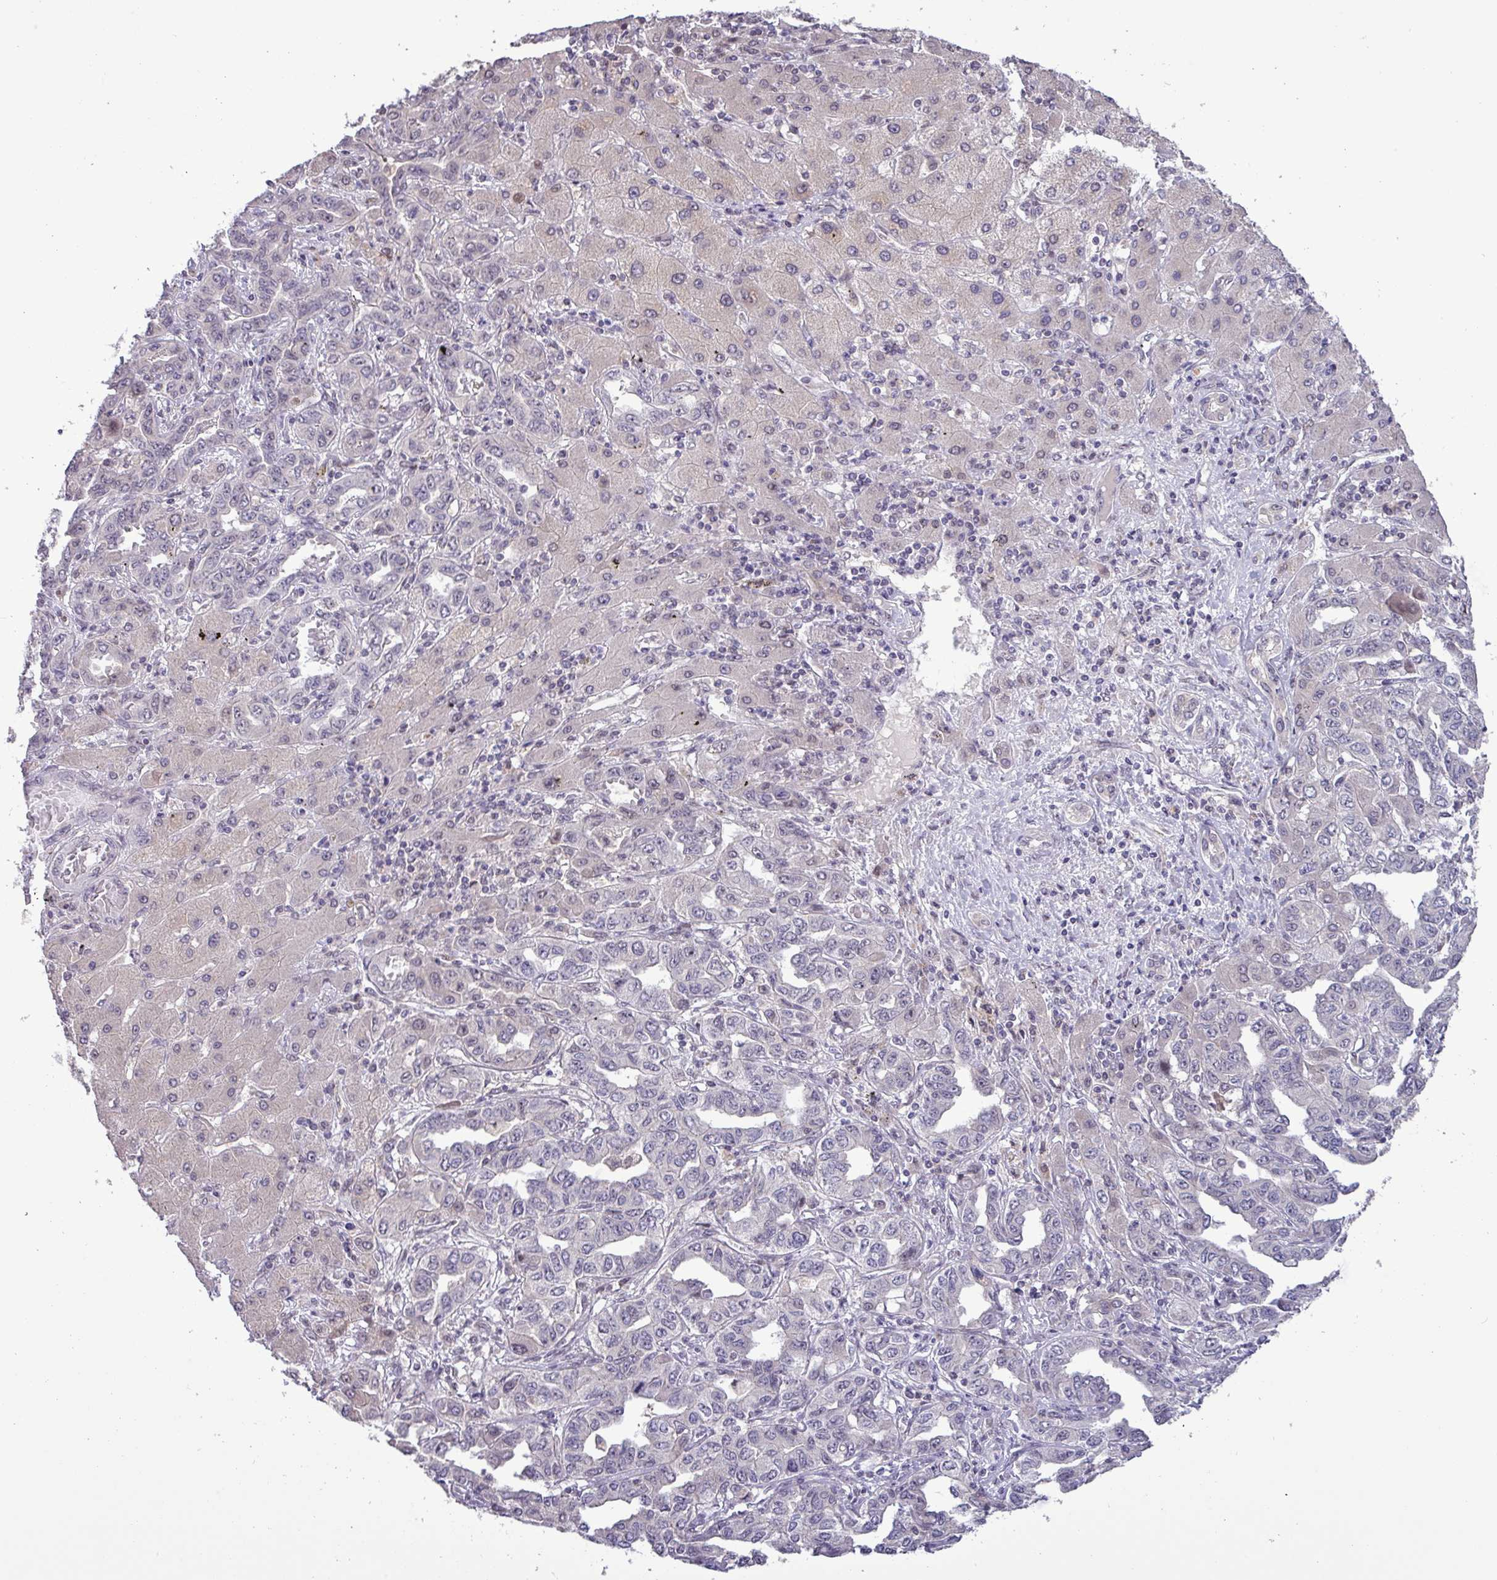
{"staining": {"intensity": "negative", "quantity": "none", "location": "none"}, "tissue": "liver cancer", "cell_type": "Tumor cells", "image_type": "cancer", "snomed": [{"axis": "morphology", "description": "Cholangiocarcinoma"}, {"axis": "topography", "description": "Liver"}], "caption": "The immunohistochemistry (IHC) micrograph has no significant positivity in tumor cells of liver cancer (cholangiocarcinoma) tissue.", "gene": "RIPPLY1", "patient": {"sex": "male", "age": 59}}